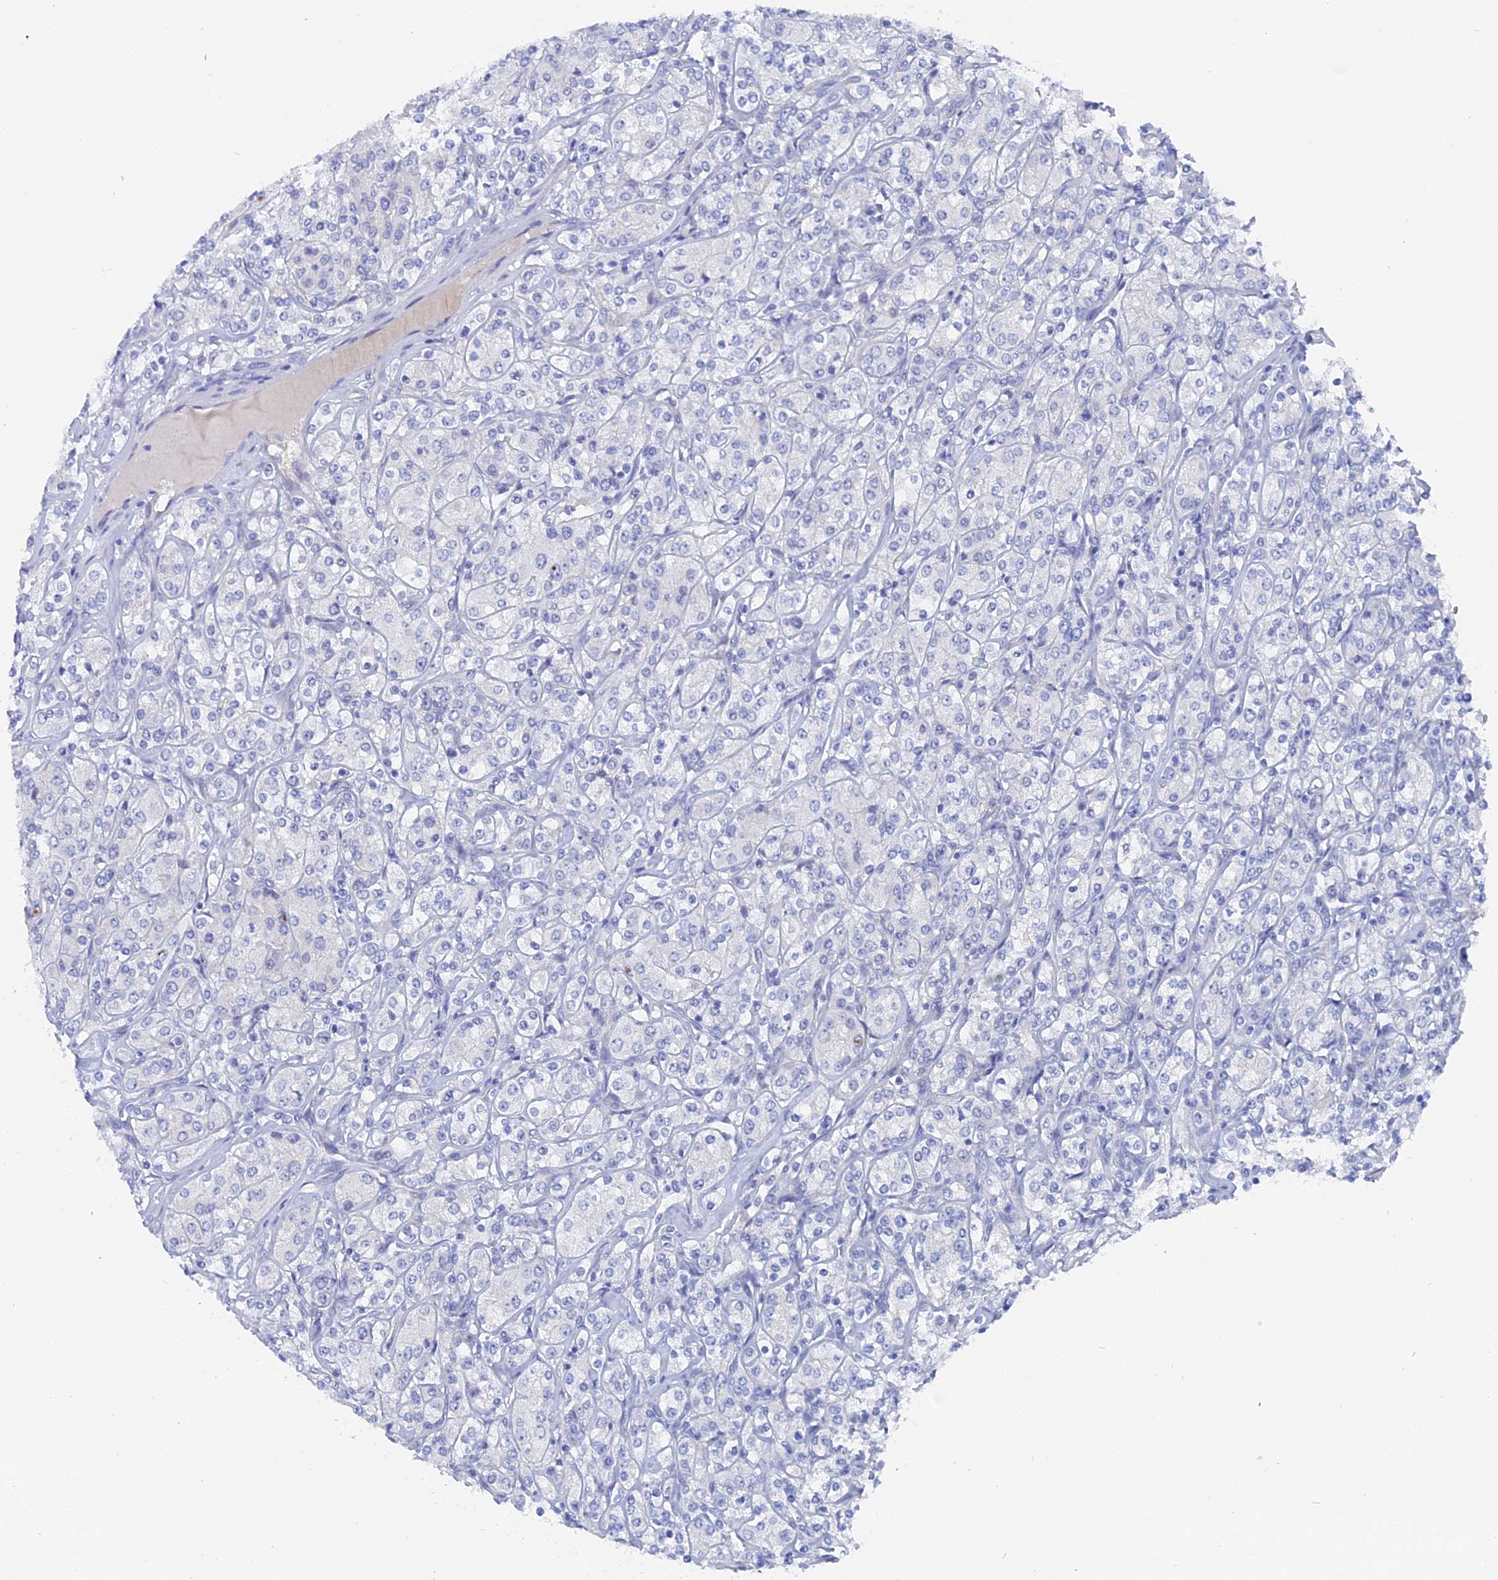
{"staining": {"intensity": "negative", "quantity": "none", "location": "none"}, "tissue": "renal cancer", "cell_type": "Tumor cells", "image_type": "cancer", "snomed": [{"axis": "morphology", "description": "Adenocarcinoma, NOS"}, {"axis": "topography", "description": "Kidney"}], "caption": "Protein analysis of adenocarcinoma (renal) demonstrates no significant staining in tumor cells.", "gene": "DACT3", "patient": {"sex": "male", "age": 77}}